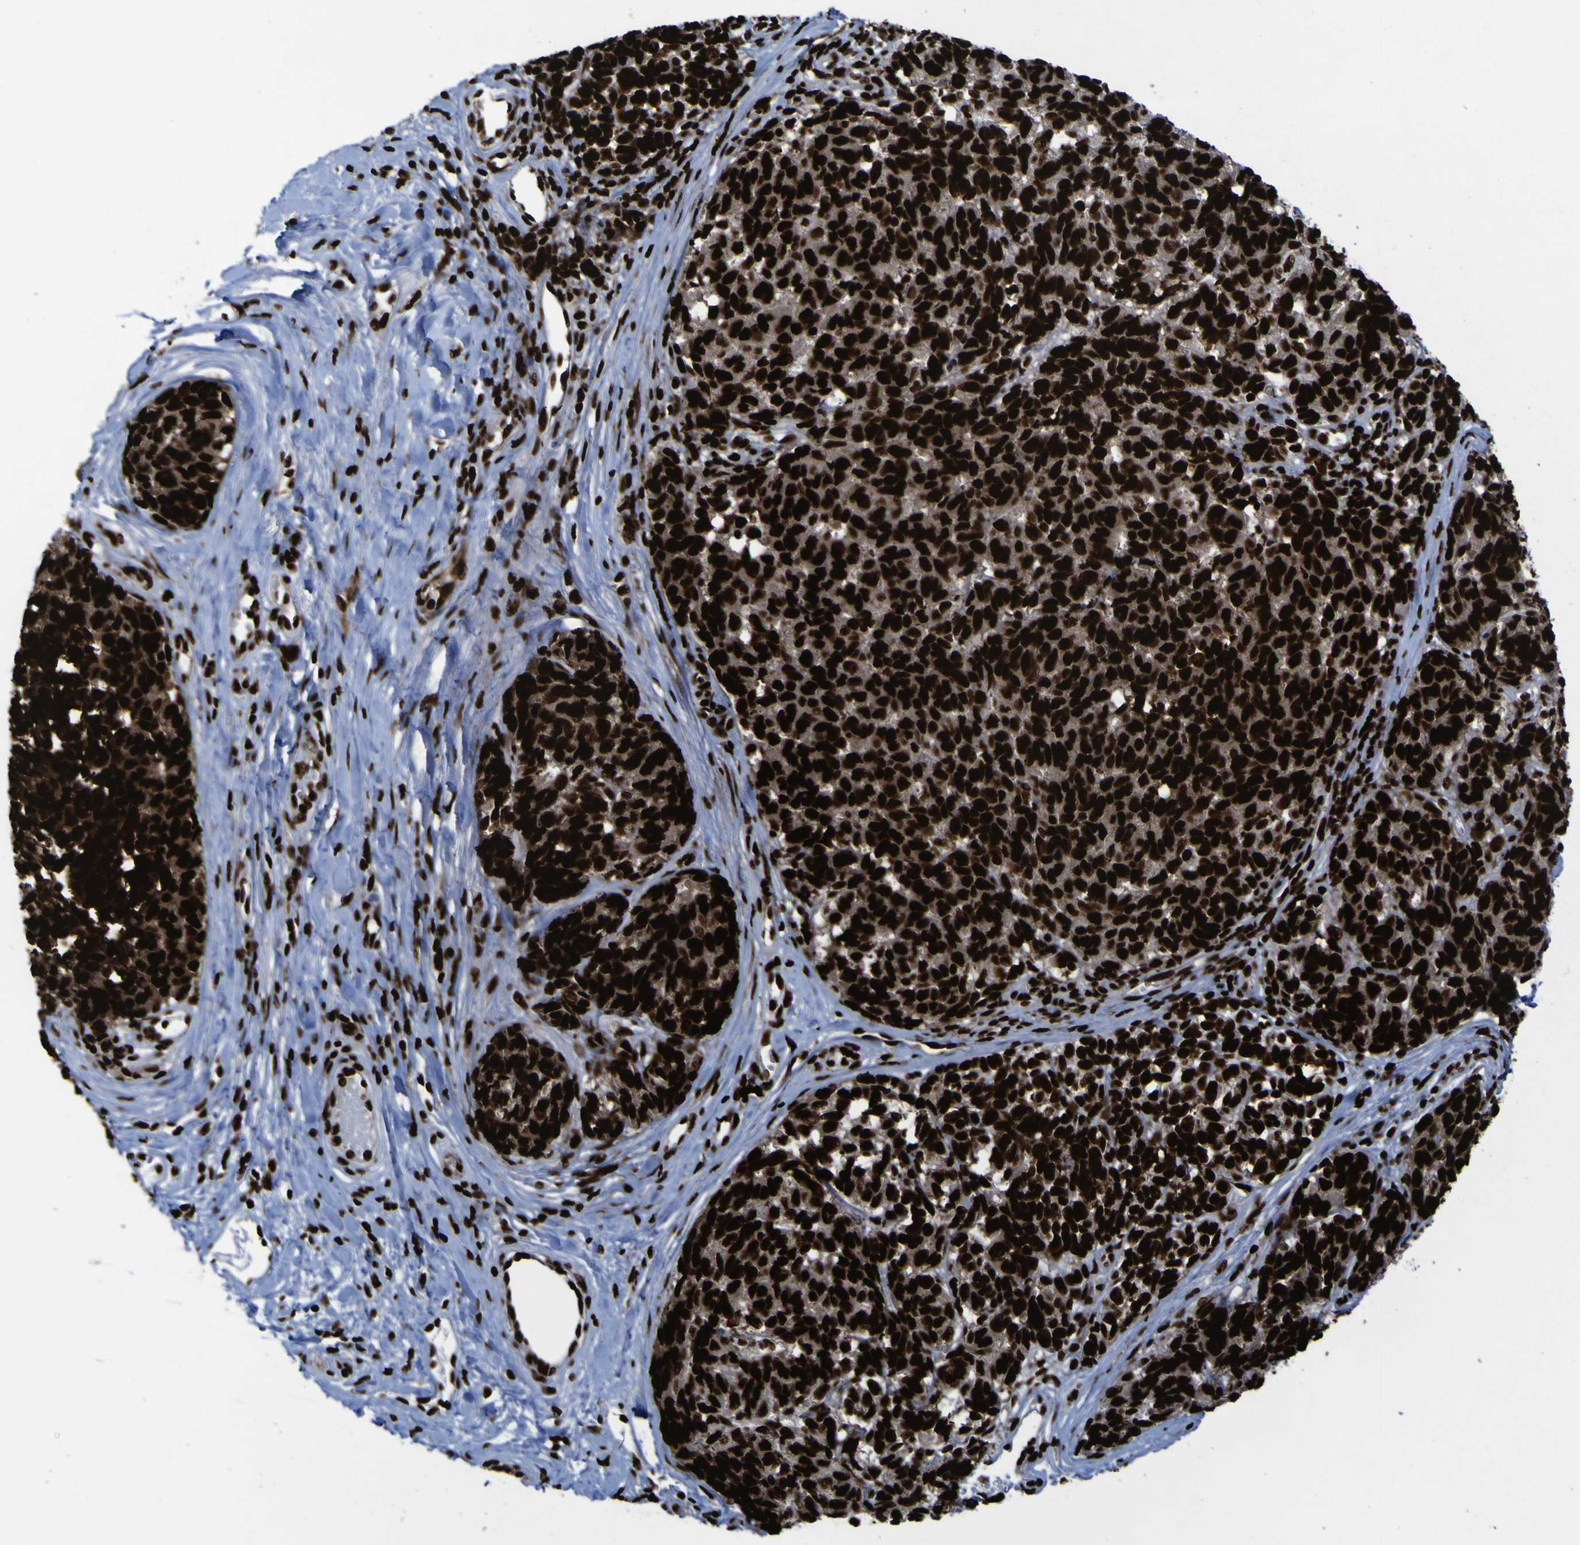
{"staining": {"intensity": "strong", "quantity": ">75%", "location": "nuclear"}, "tissue": "melanoma", "cell_type": "Tumor cells", "image_type": "cancer", "snomed": [{"axis": "morphology", "description": "Malignant melanoma, NOS"}, {"axis": "topography", "description": "Skin"}], "caption": "Human melanoma stained with a brown dye shows strong nuclear positive positivity in approximately >75% of tumor cells.", "gene": "NPM1", "patient": {"sex": "female", "age": 64}}